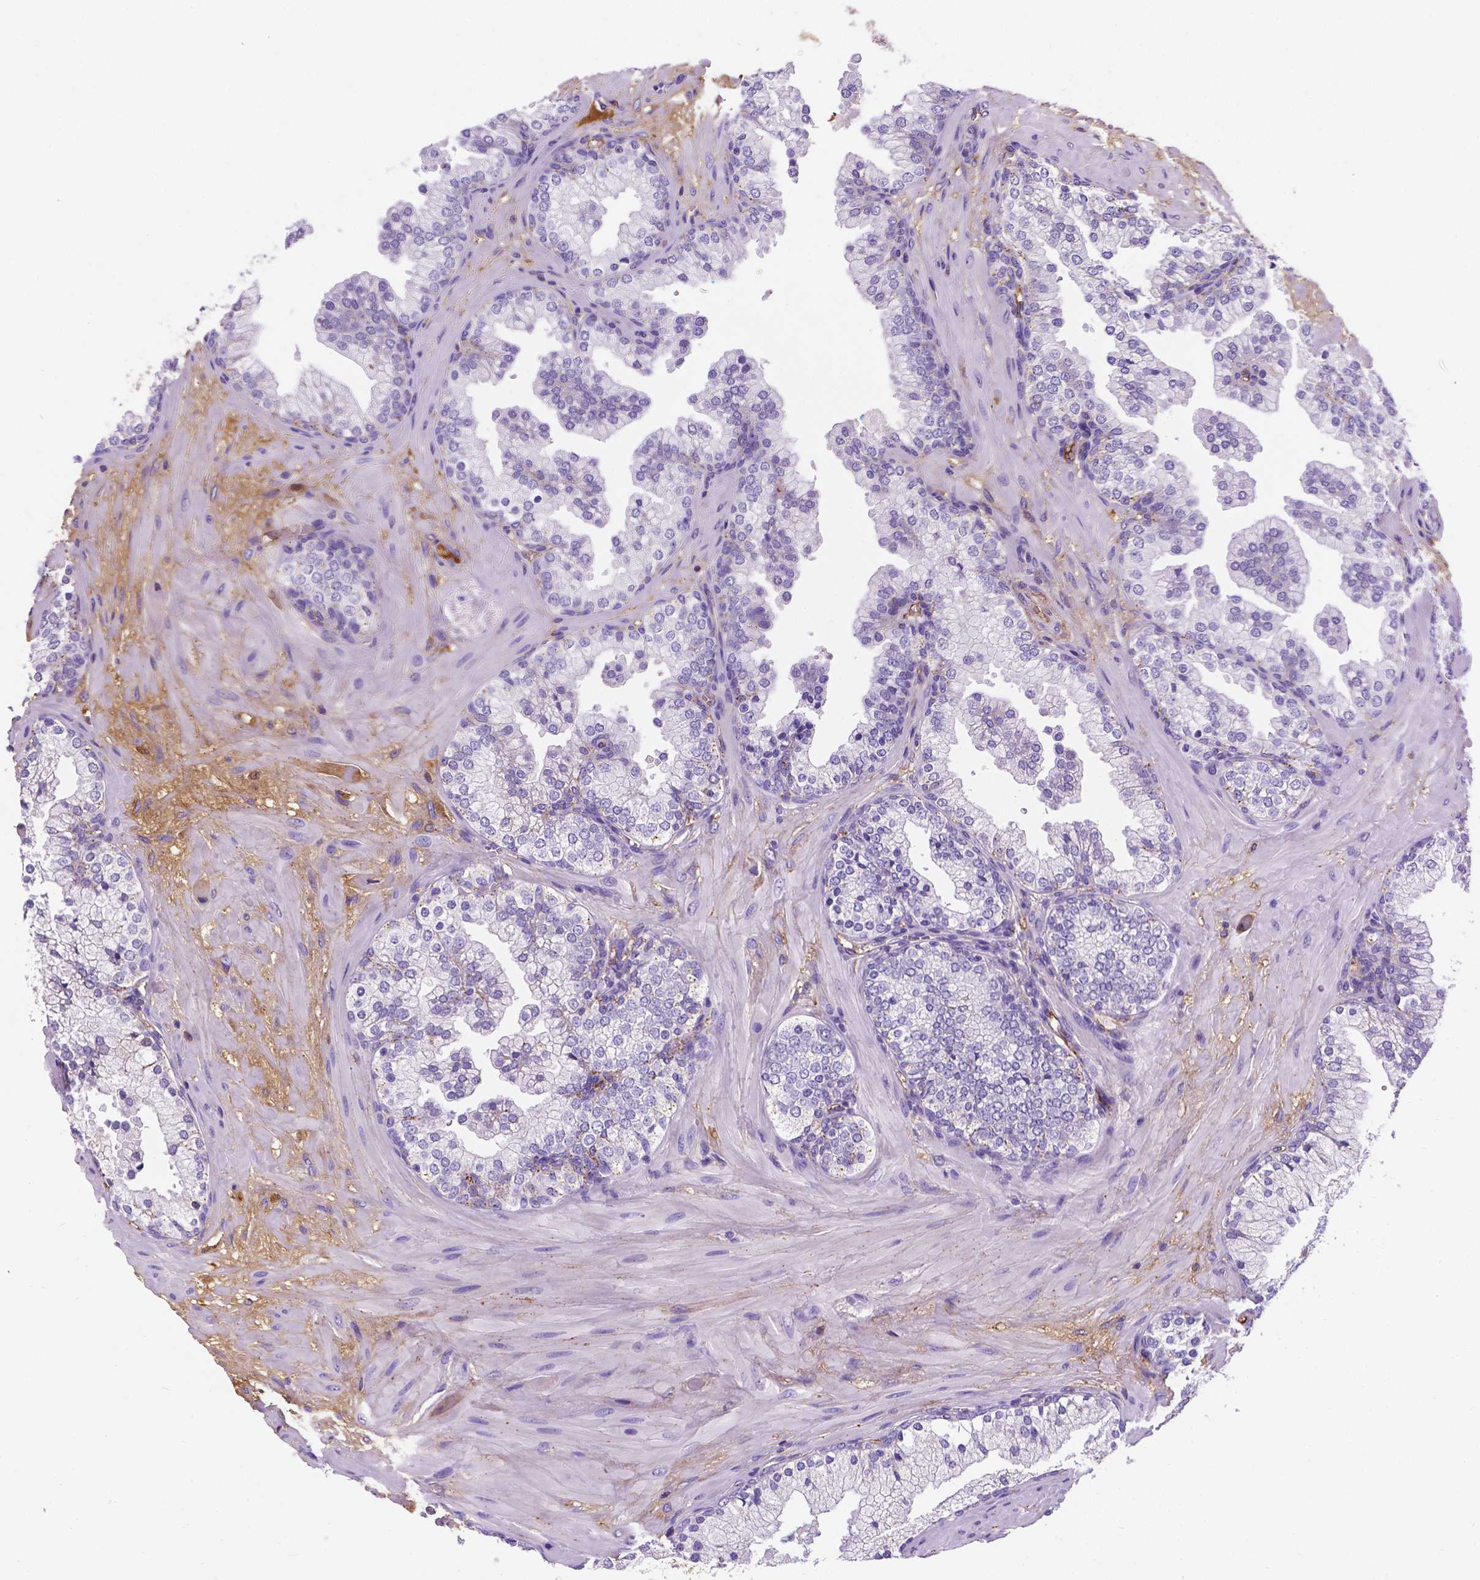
{"staining": {"intensity": "negative", "quantity": "none", "location": "none"}, "tissue": "prostate", "cell_type": "Glandular cells", "image_type": "normal", "snomed": [{"axis": "morphology", "description": "Normal tissue, NOS"}, {"axis": "topography", "description": "Prostate"}, {"axis": "topography", "description": "Peripheral nerve tissue"}], "caption": "Glandular cells show no significant staining in normal prostate.", "gene": "APOE", "patient": {"sex": "male", "age": 61}}